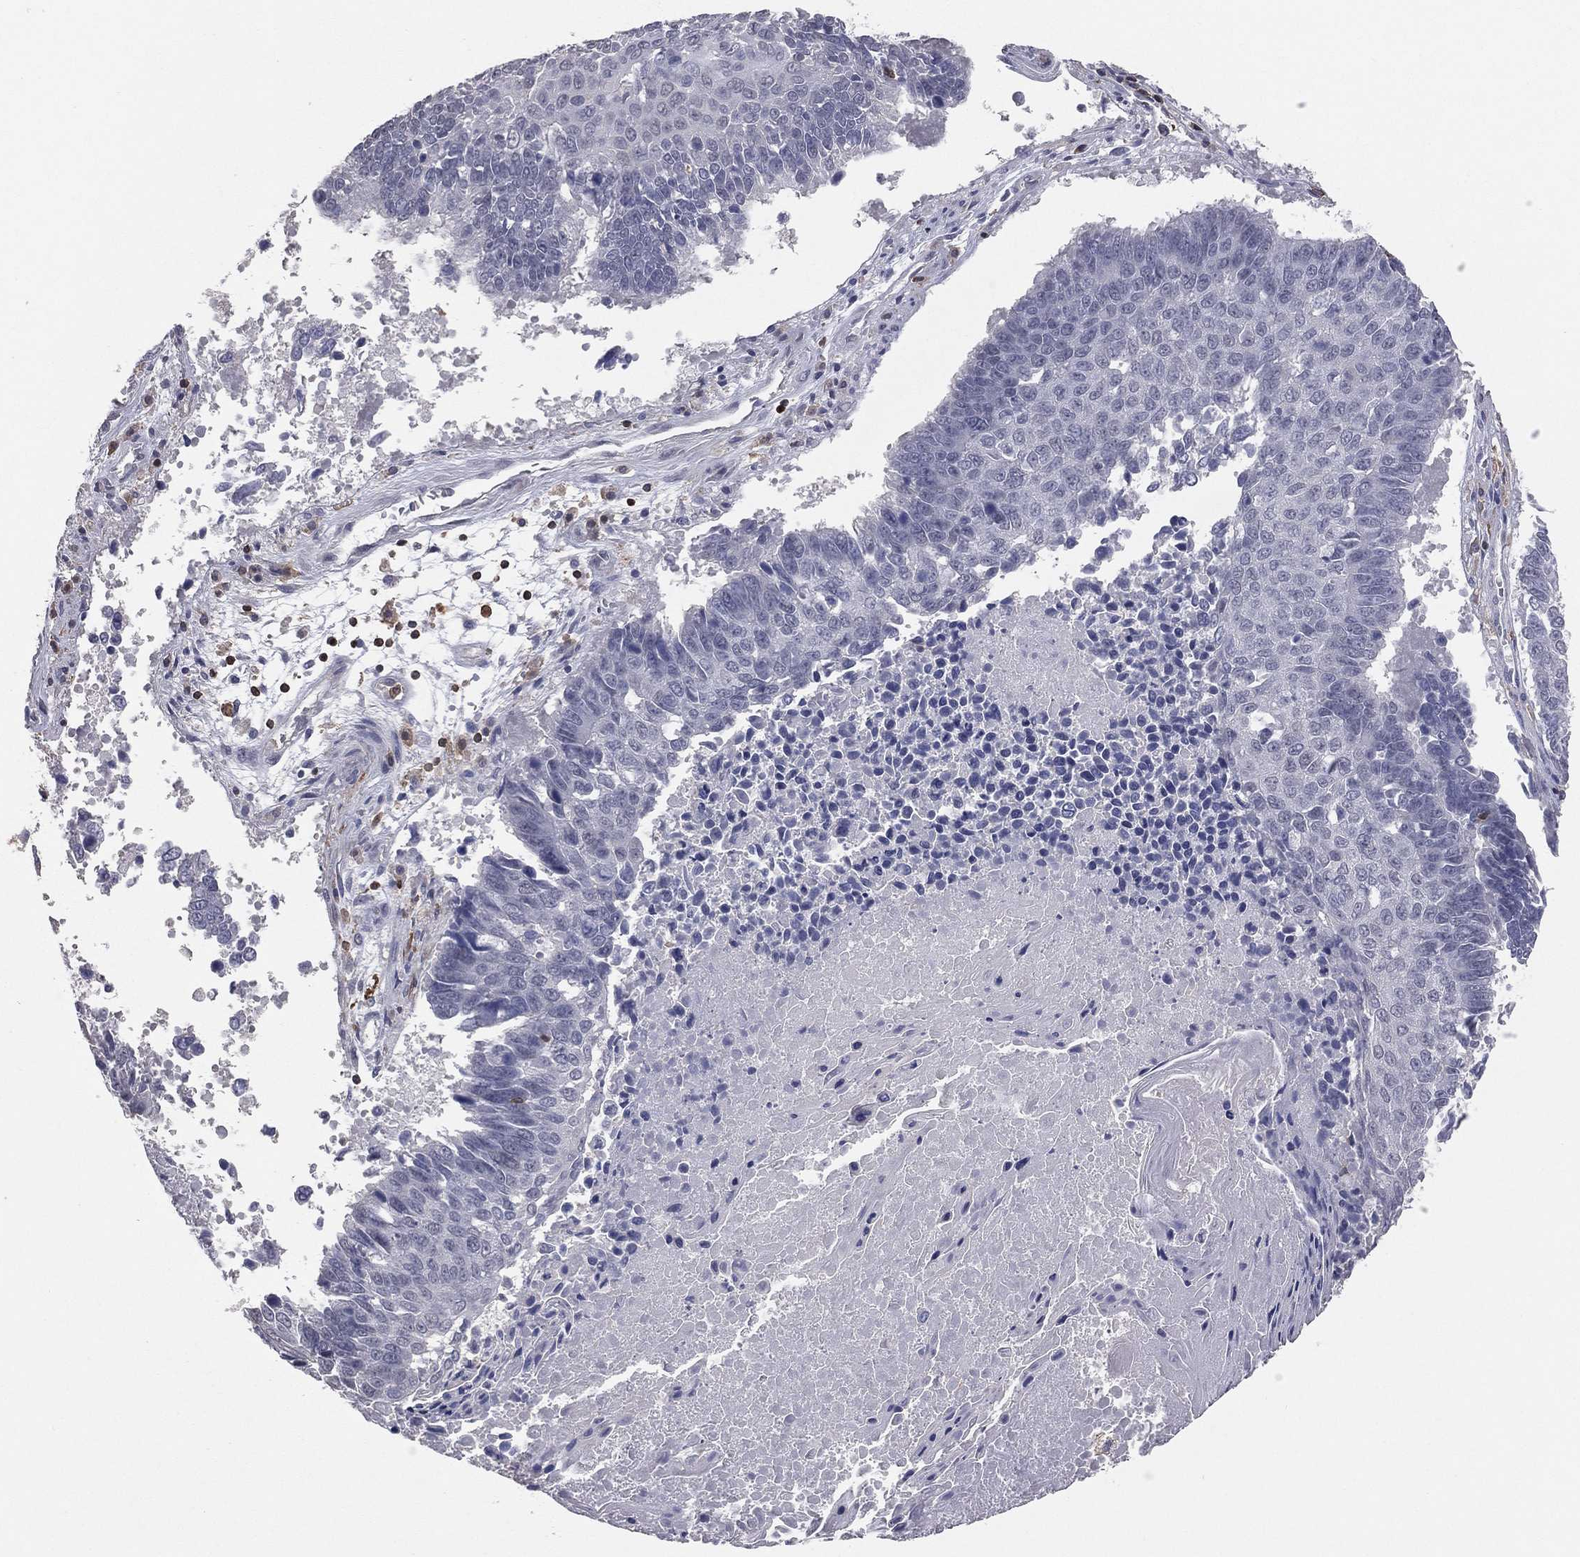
{"staining": {"intensity": "negative", "quantity": "none", "location": "none"}, "tissue": "lung cancer", "cell_type": "Tumor cells", "image_type": "cancer", "snomed": [{"axis": "morphology", "description": "Squamous cell carcinoma, NOS"}, {"axis": "topography", "description": "Lung"}], "caption": "Micrograph shows no significant protein staining in tumor cells of lung cancer (squamous cell carcinoma).", "gene": "PSTPIP1", "patient": {"sex": "male", "age": 73}}